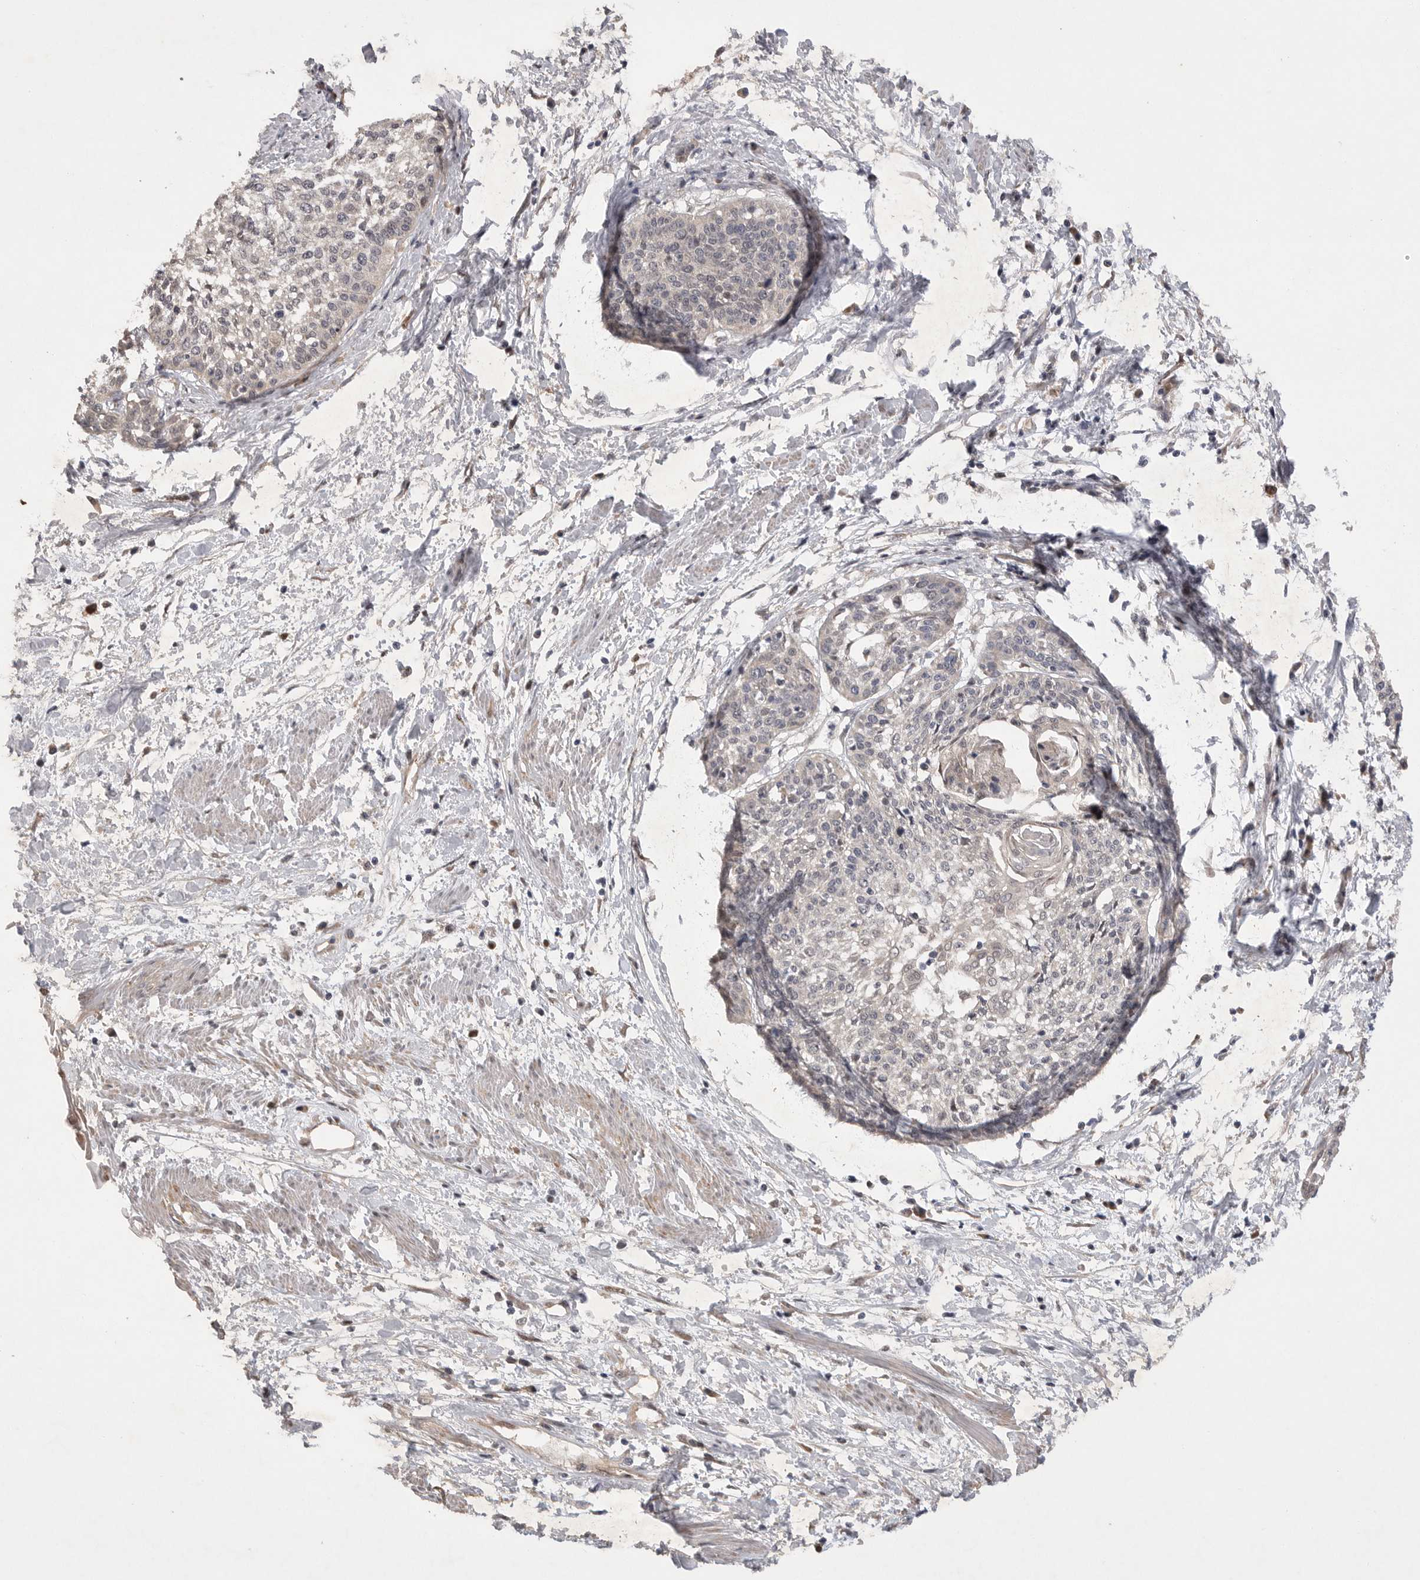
{"staining": {"intensity": "weak", "quantity": "<25%", "location": "cytoplasmic/membranous"}, "tissue": "cervical cancer", "cell_type": "Tumor cells", "image_type": "cancer", "snomed": [{"axis": "morphology", "description": "Squamous cell carcinoma, NOS"}, {"axis": "topography", "description": "Cervix"}], "caption": "Immunohistochemistry (IHC) of human cervical cancer (squamous cell carcinoma) reveals no positivity in tumor cells. (DAB (3,3'-diaminobenzidine) IHC visualized using brightfield microscopy, high magnification).", "gene": "EDEM3", "patient": {"sex": "female", "age": 57}}